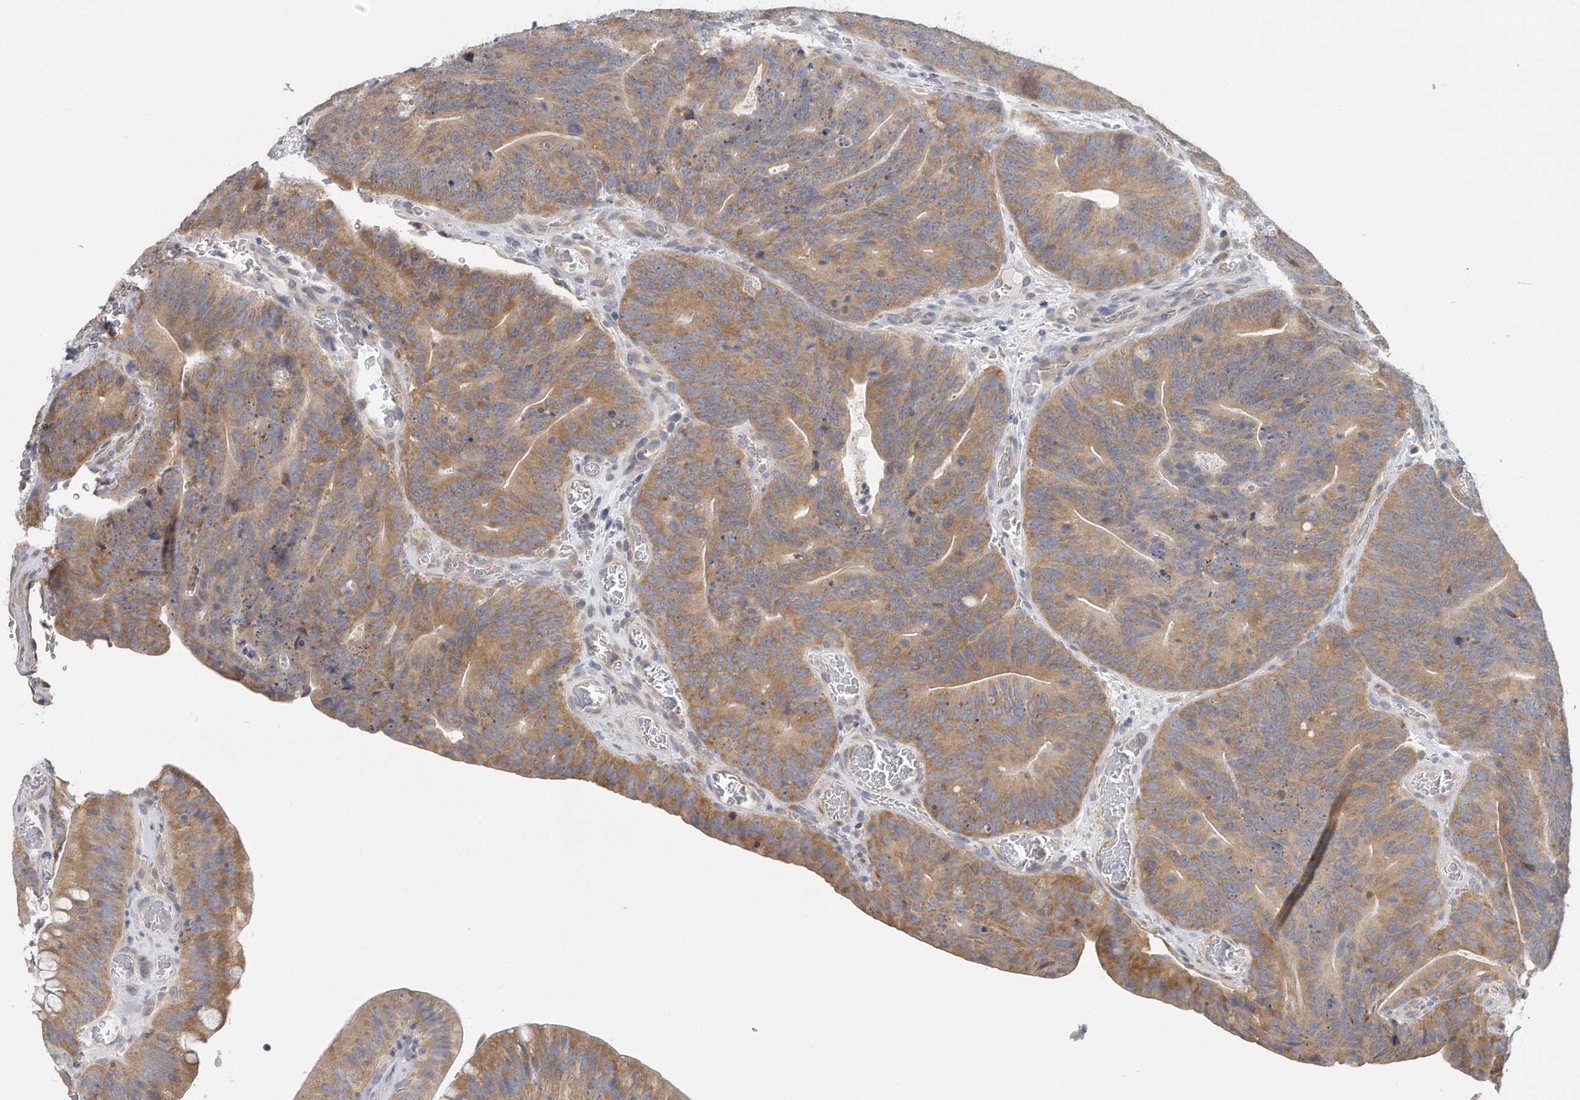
{"staining": {"intensity": "moderate", "quantity": ">75%", "location": "cytoplasmic/membranous"}, "tissue": "colorectal cancer", "cell_type": "Tumor cells", "image_type": "cancer", "snomed": [{"axis": "morphology", "description": "Normal tissue, NOS"}, {"axis": "topography", "description": "Colon"}], "caption": "The immunohistochemical stain highlights moderate cytoplasmic/membranous staining in tumor cells of colorectal cancer tissue.", "gene": "EIF3I", "patient": {"sex": "female", "age": 82}}